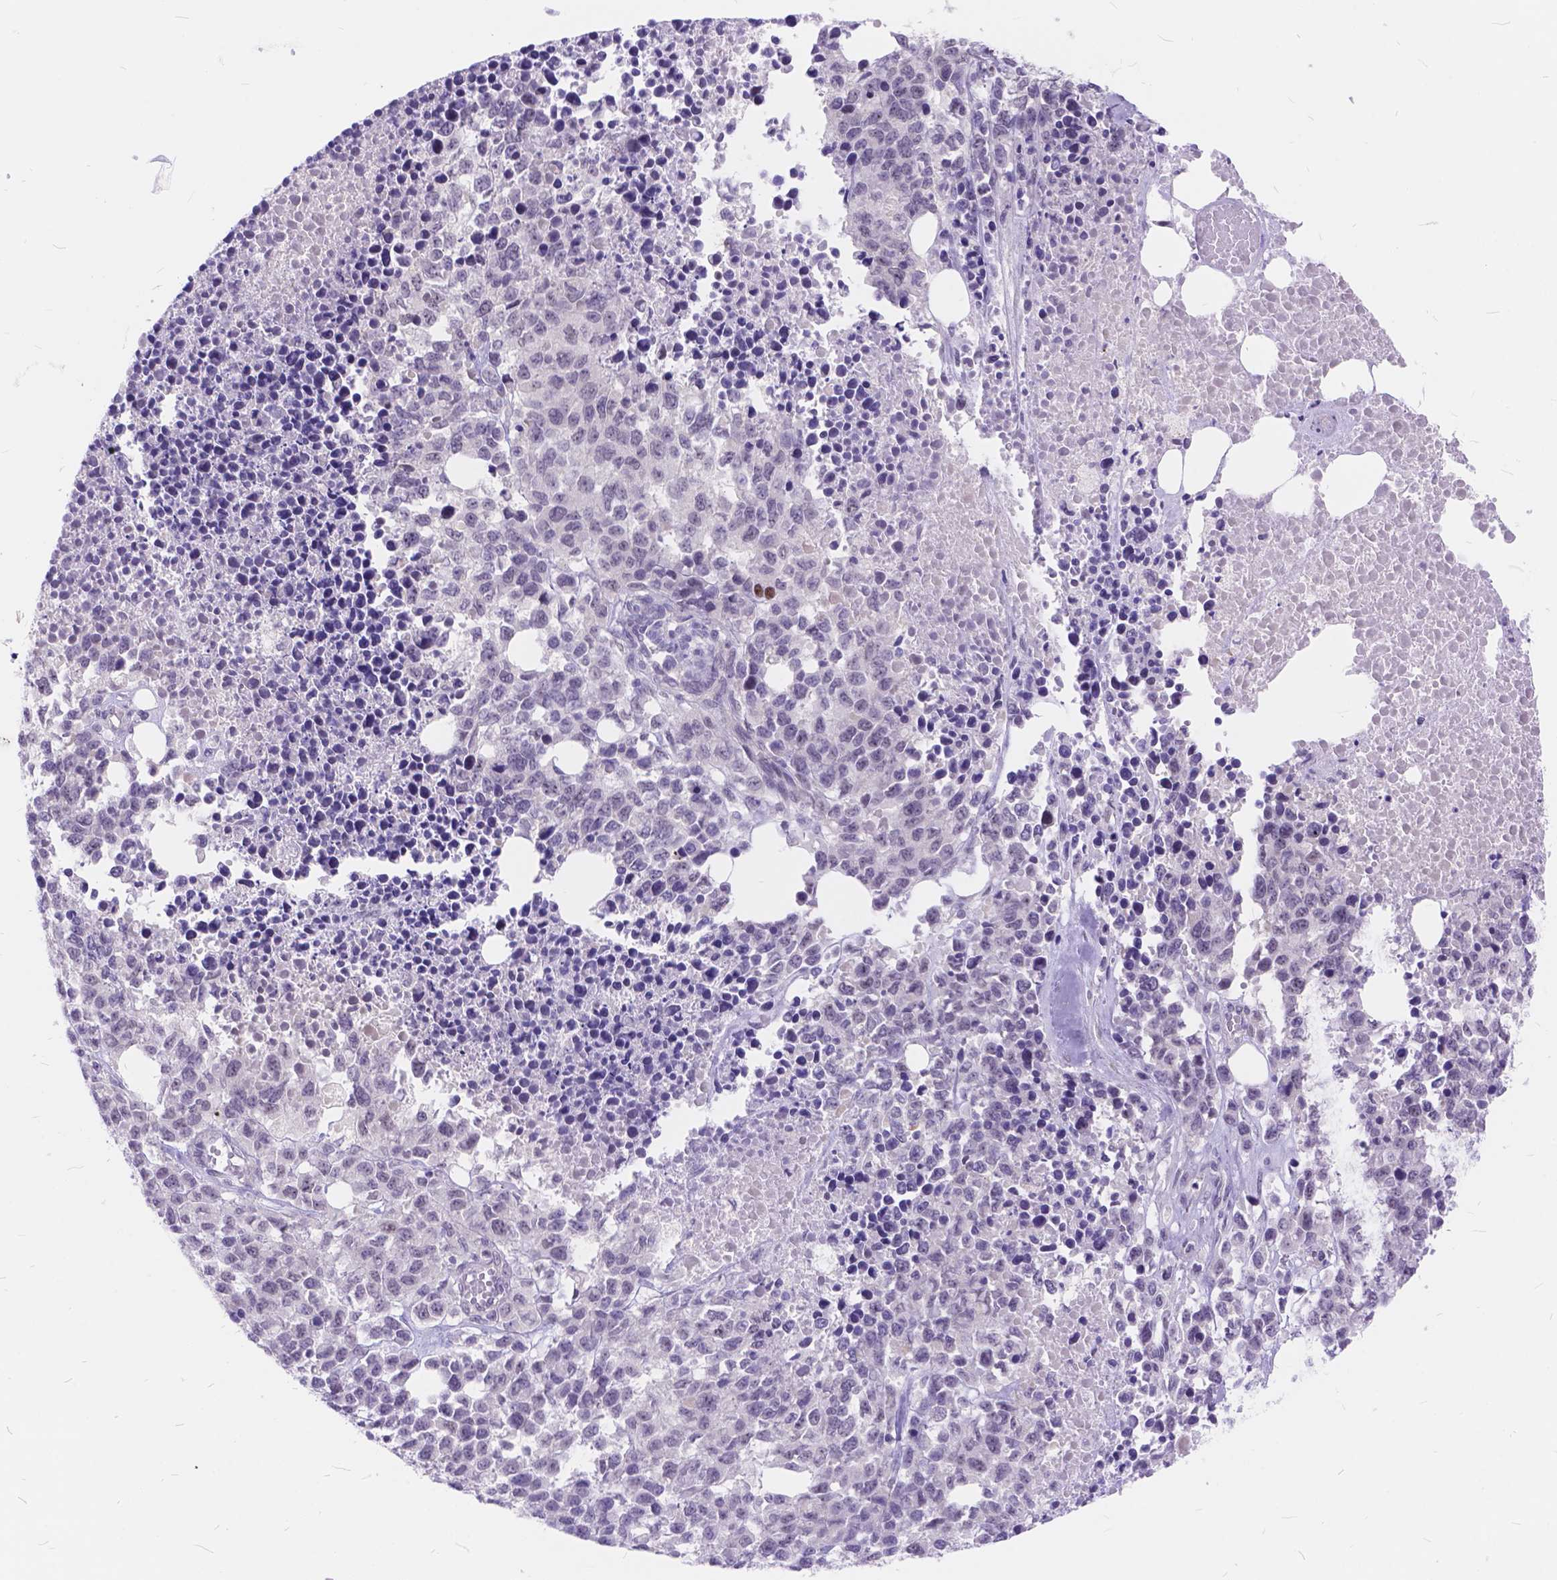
{"staining": {"intensity": "negative", "quantity": "none", "location": "none"}, "tissue": "melanoma", "cell_type": "Tumor cells", "image_type": "cancer", "snomed": [{"axis": "morphology", "description": "Malignant melanoma, Metastatic site"}, {"axis": "topography", "description": "Skin"}], "caption": "Melanoma stained for a protein using immunohistochemistry (IHC) demonstrates no expression tumor cells.", "gene": "MAN2C1", "patient": {"sex": "male", "age": 84}}